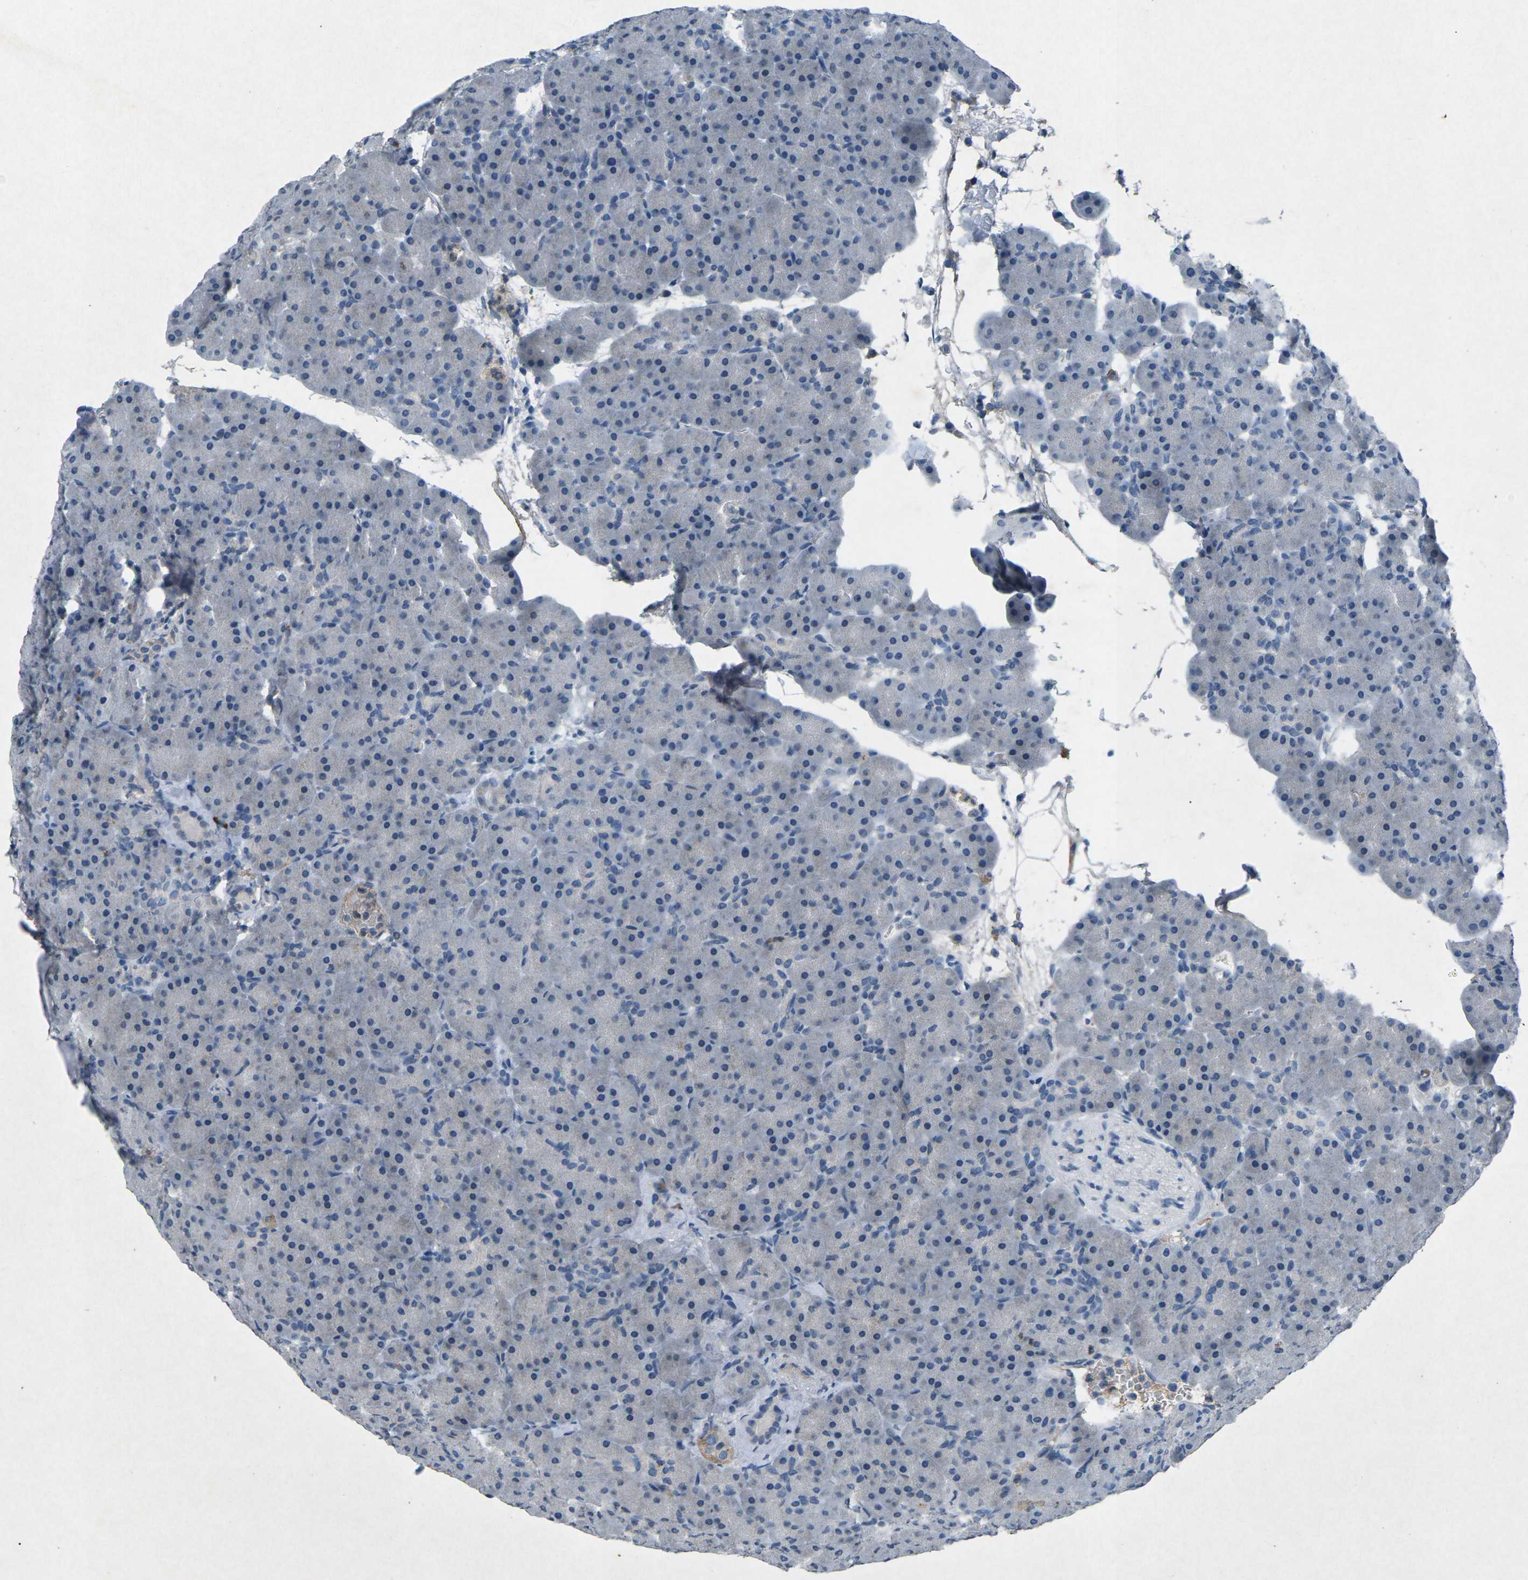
{"staining": {"intensity": "weak", "quantity": "<25%", "location": "cytoplasmic/membranous"}, "tissue": "pancreas", "cell_type": "Exocrine glandular cells", "image_type": "normal", "snomed": [{"axis": "morphology", "description": "Normal tissue, NOS"}, {"axis": "topography", "description": "Pancreas"}], "caption": "A micrograph of human pancreas is negative for staining in exocrine glandular cells. (Stains: DAB (3,3'-diaminobenzidine) immunohistochemistry (IHC) with hematoxylin counter stain, Microscopy: brightfield microscopy at high magnification).", "gene": "PLG", "patient": {"sex": "male", "age": 66}}